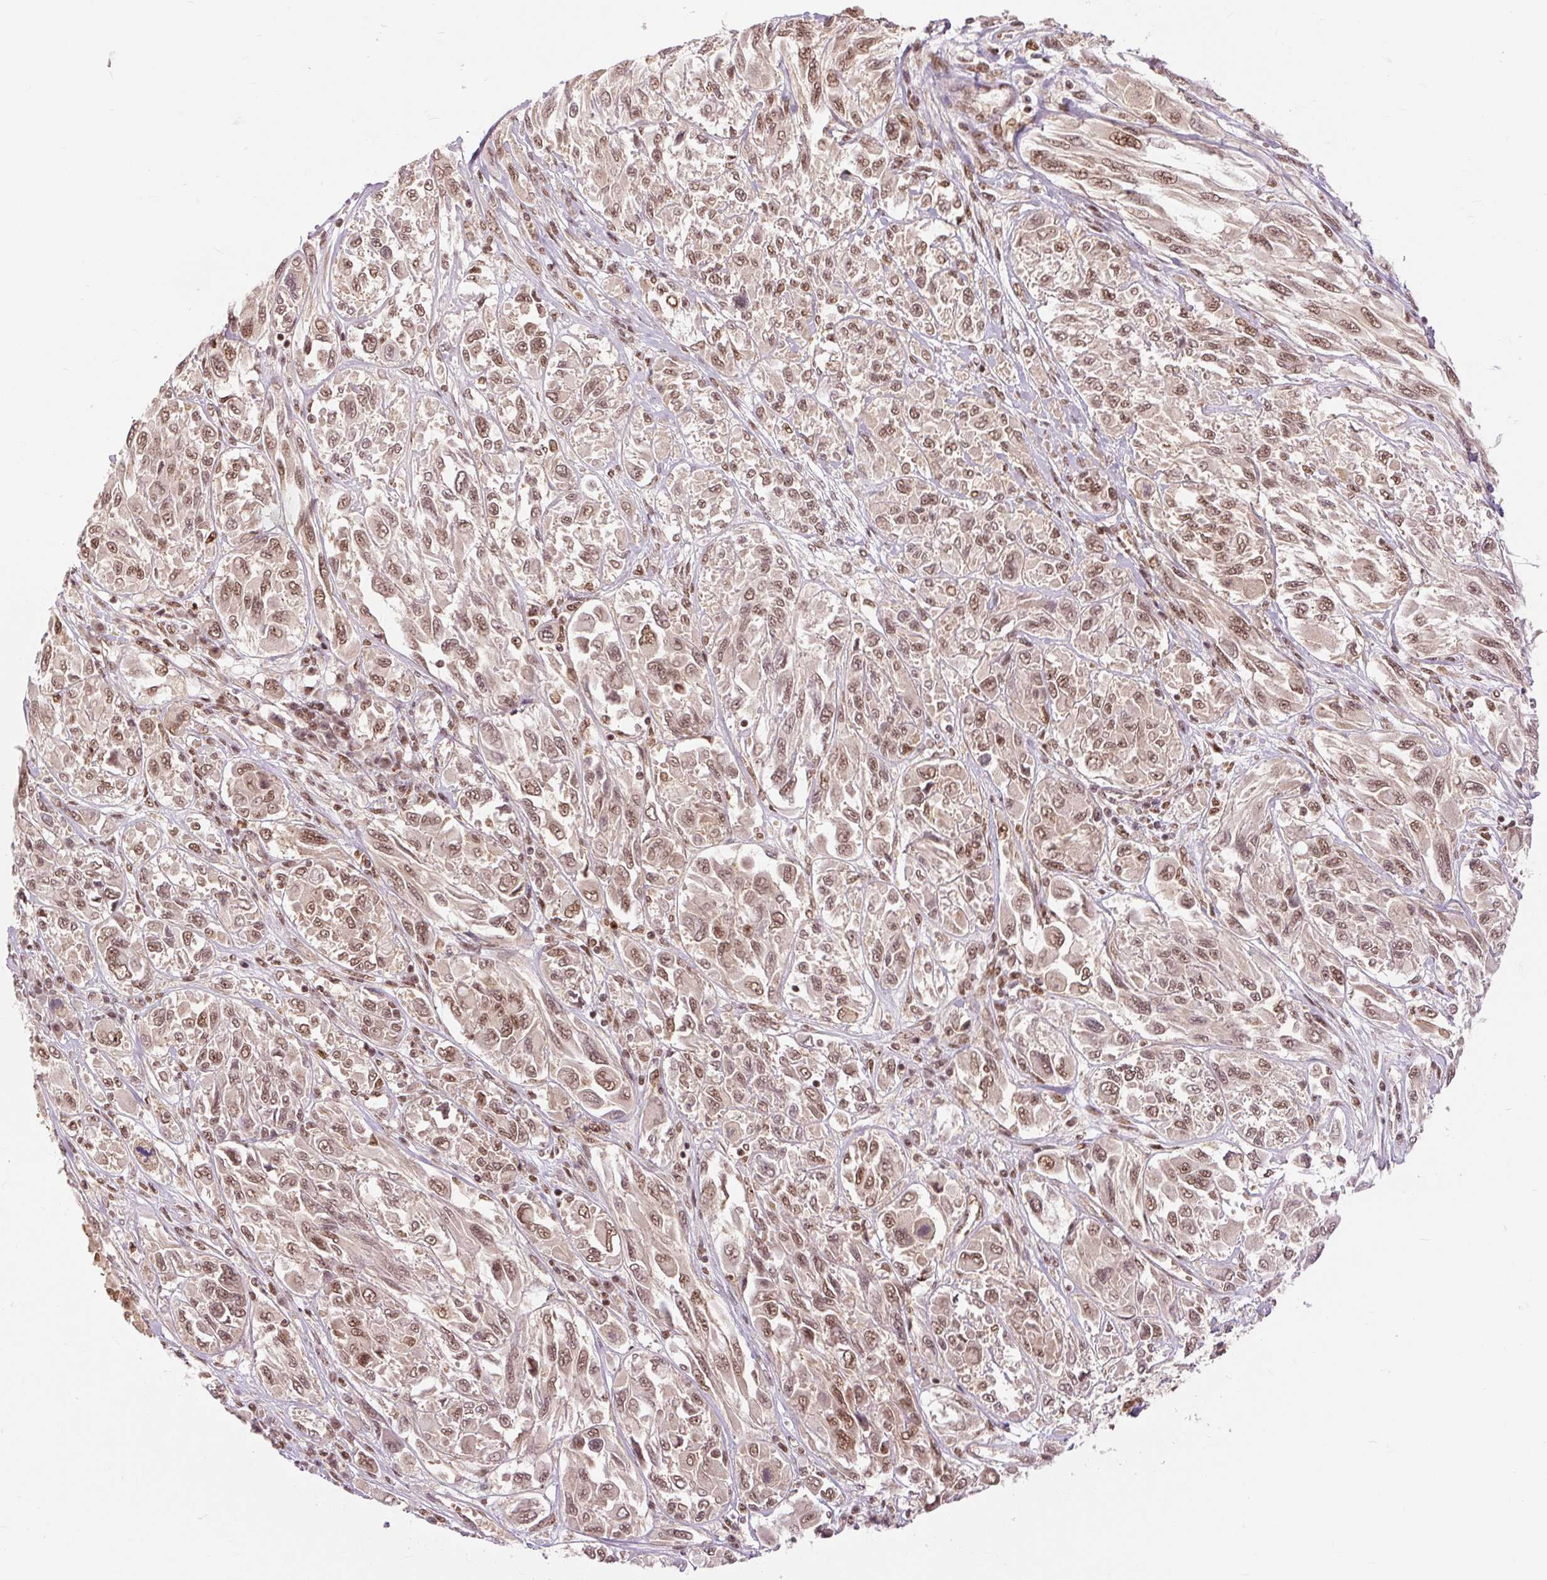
{"staining": {"intensity": "moderate", "quantity": ">75%", "location": "nuclear"}, "tissue": "melanoma", "cell_type": "Tumor cells", "image_type": "cancer", "snomed": [{"axis": "morphology", "description": "Malignant melanoma, NOS"}, {"axis": "topography", "description": "Skin"}], "caption": "IHC of human malignant melanoma exhibits medium levels of moderate nuclear staining in about >75% of tumor cells.", "gene": "CSTF1", "patient": {"sex": "female", "age": 91}}